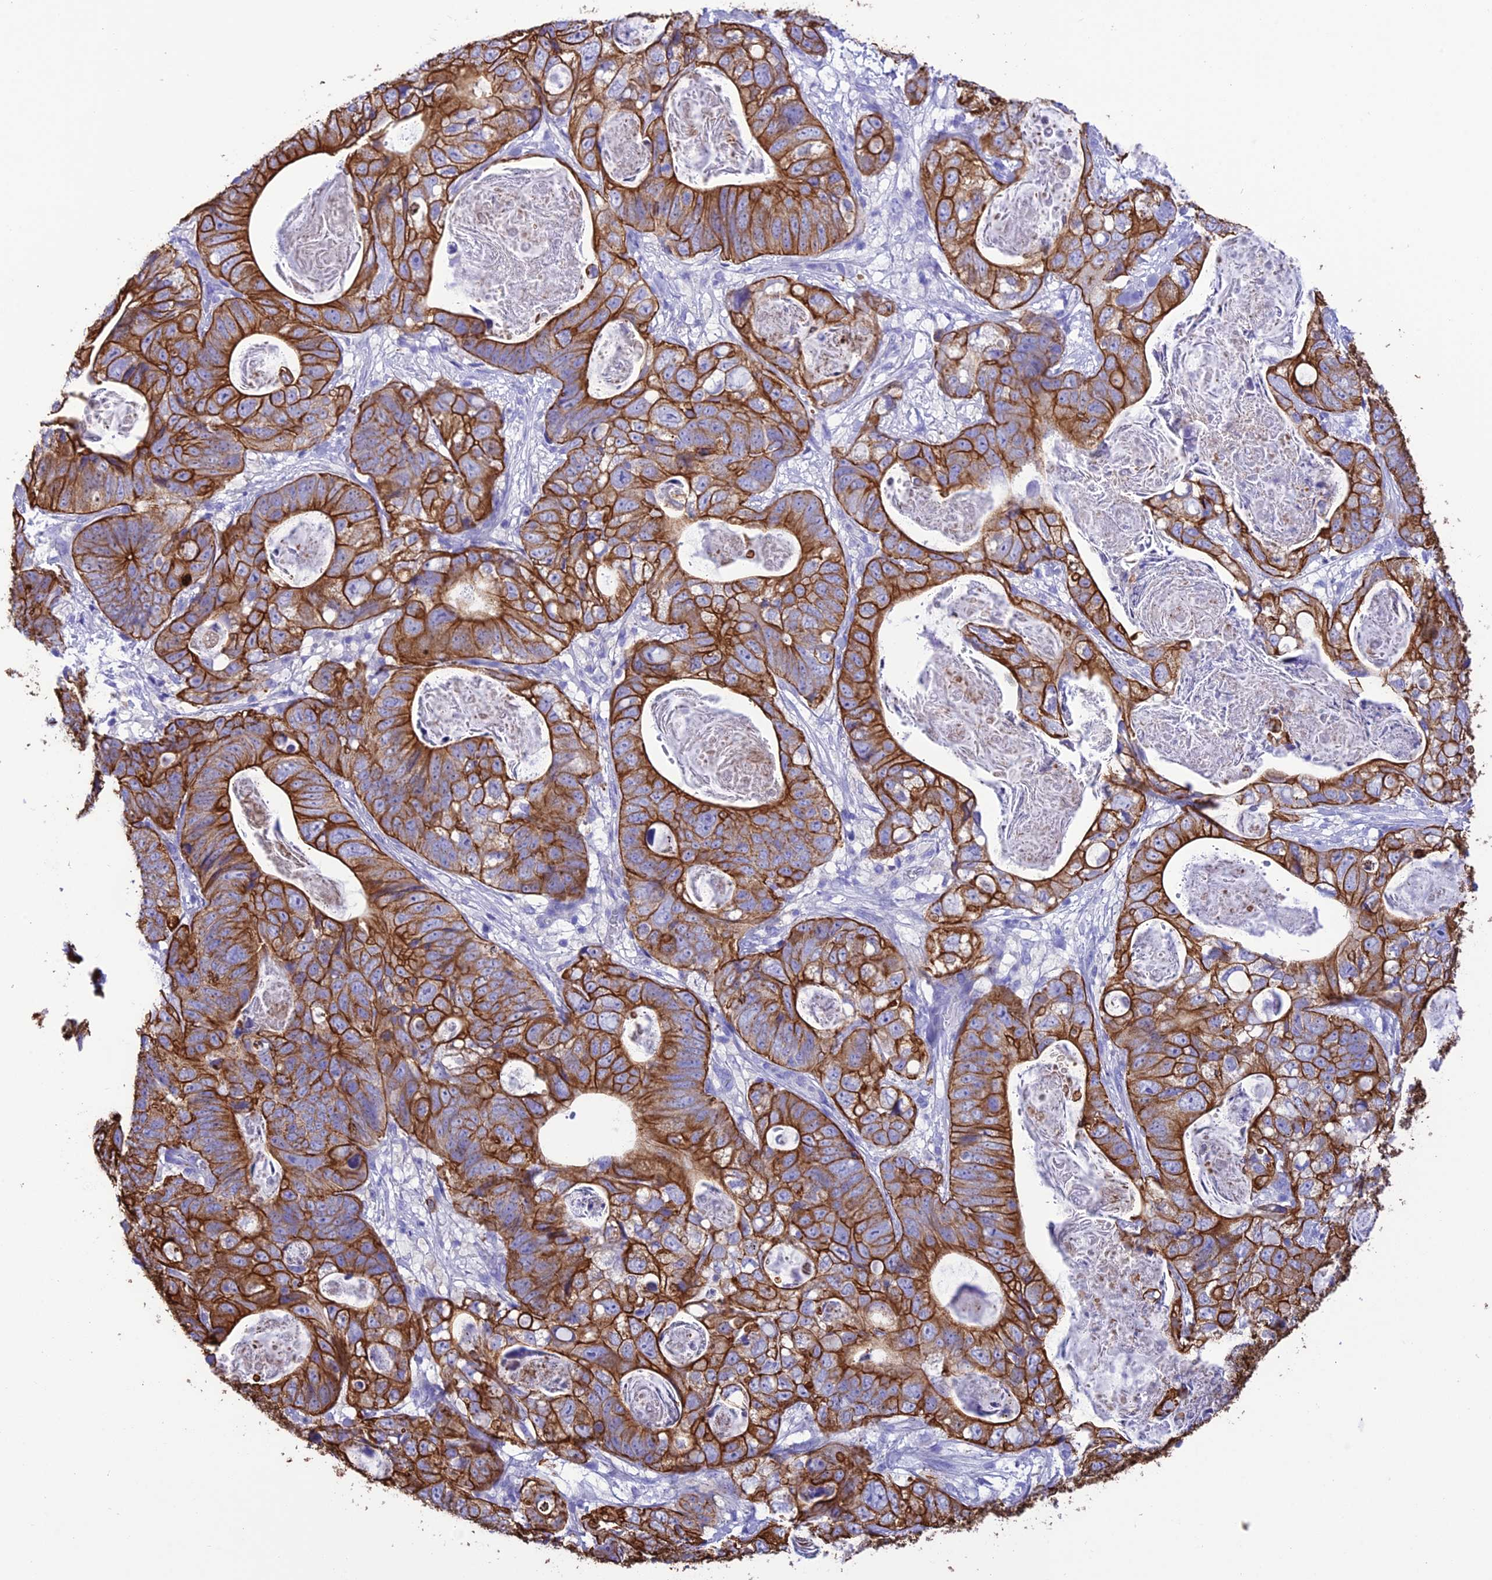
{"staining": {"intensity": "strong", "quantity": ">75%", "location": "cytoplasmic/membranous"}, "tissue": "stomach cancer", "cell_type": "Tumor cells", "image_type": "cancer", "snomed": [{"axis": "morphology", "description": "Normal tissue, NOS"}, {"axis": "morphology", "description": "Adenocarcinoma, NOS"}, {"axis": "topography", "description": "Stomach"}], "caption": "The histopathology image shows immunohistochemical staining of stomach cancer. There is strong cytoplasmic/membranous staining is appreciated in about >75% of tumor cells.", "gene": "VPS52", "patient": {"sex": "female", "age": 89}}